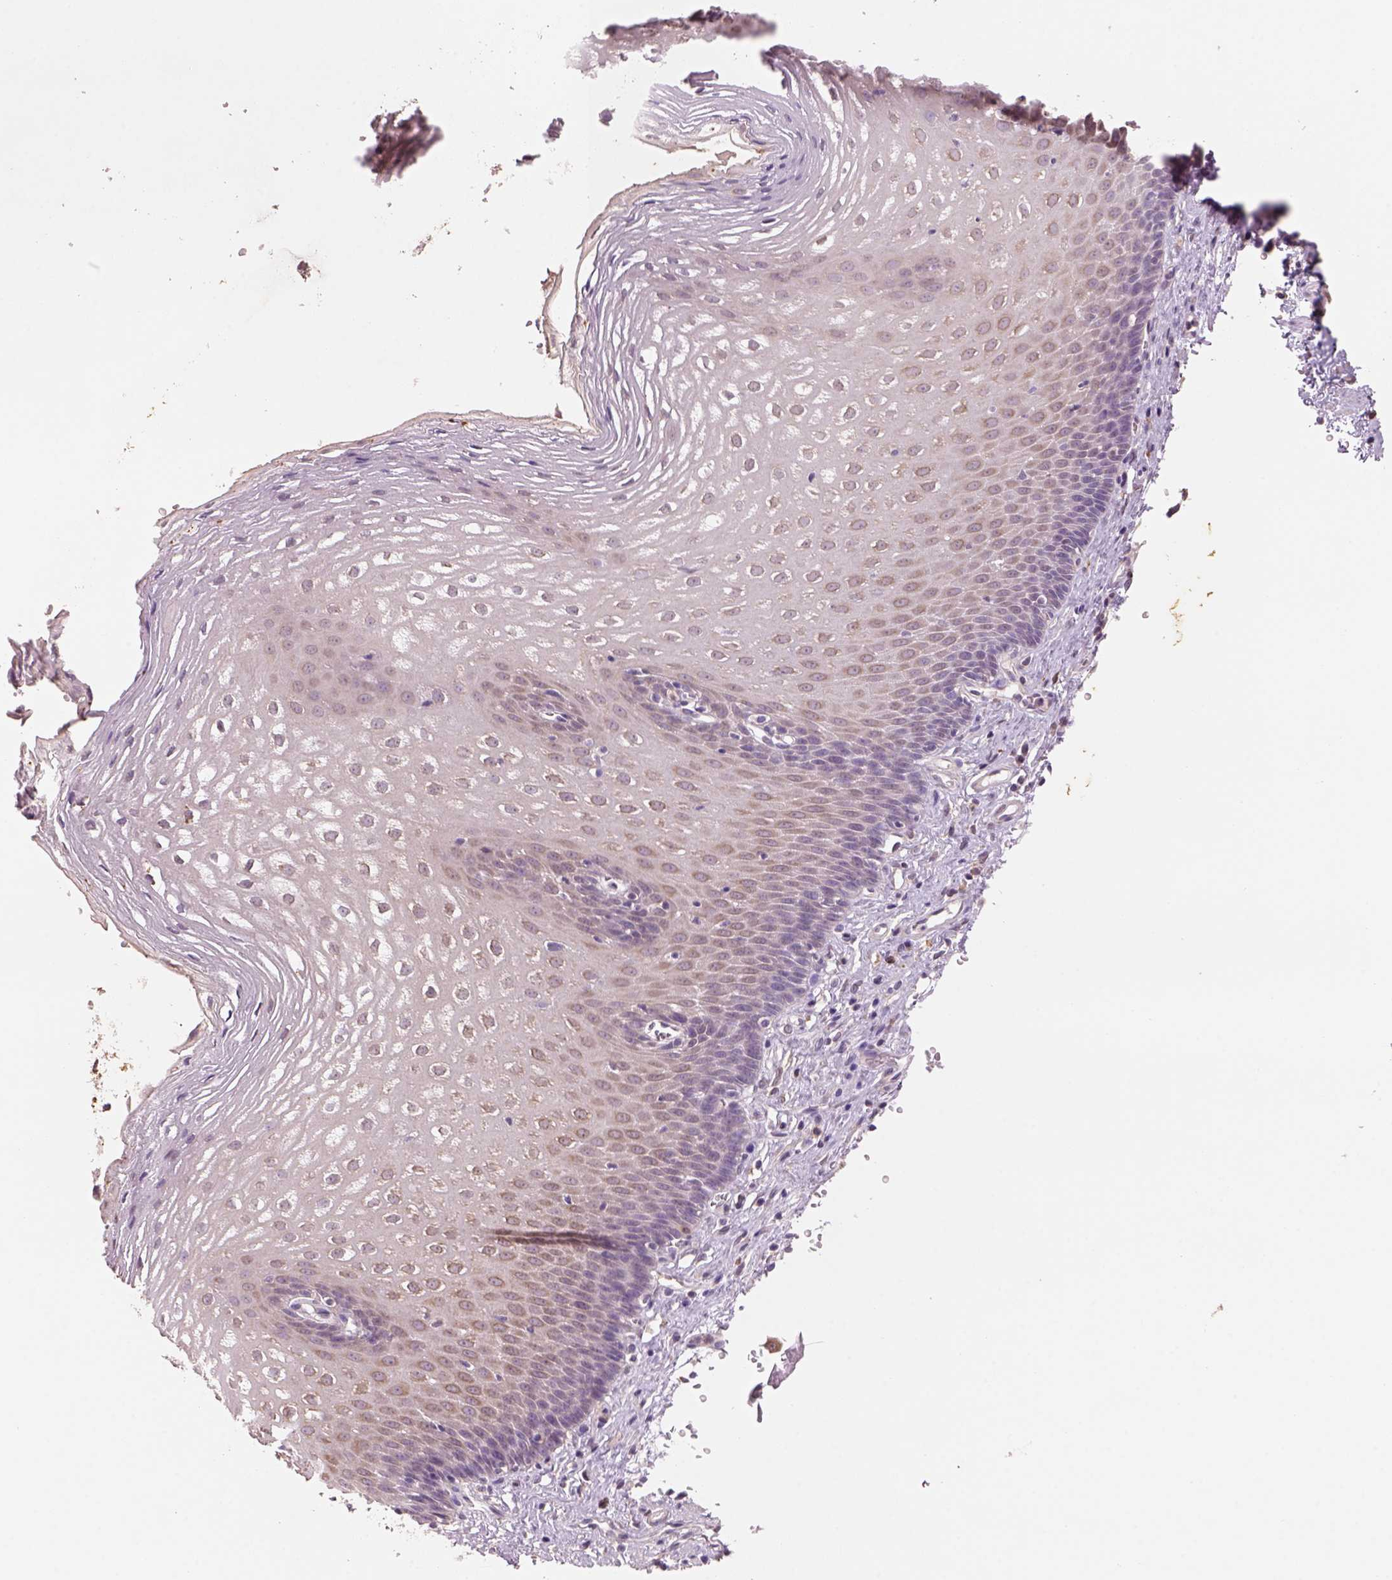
{"staining": {"intensity": "moderate", "quantity": "25%-75%", "location": "cytoplasmic/membranous"}, "tissue": "esophagus", "cell_type": "Squamous epithelial cells", "image_type": "normal", "snomed": [{"axis": "morphology", "description": "Normal tissue, NOS"}, {"axis": "topography", "description": "Esophagus"}], "caption": "Protein staining demonstrates moderate cytoplasmic/membranous positivity in approximately 25%-75% of squamous epithelial cells in benign esophagus.", "gene": "AP2B1", "patient": {"sex": "male", "age": 72}}